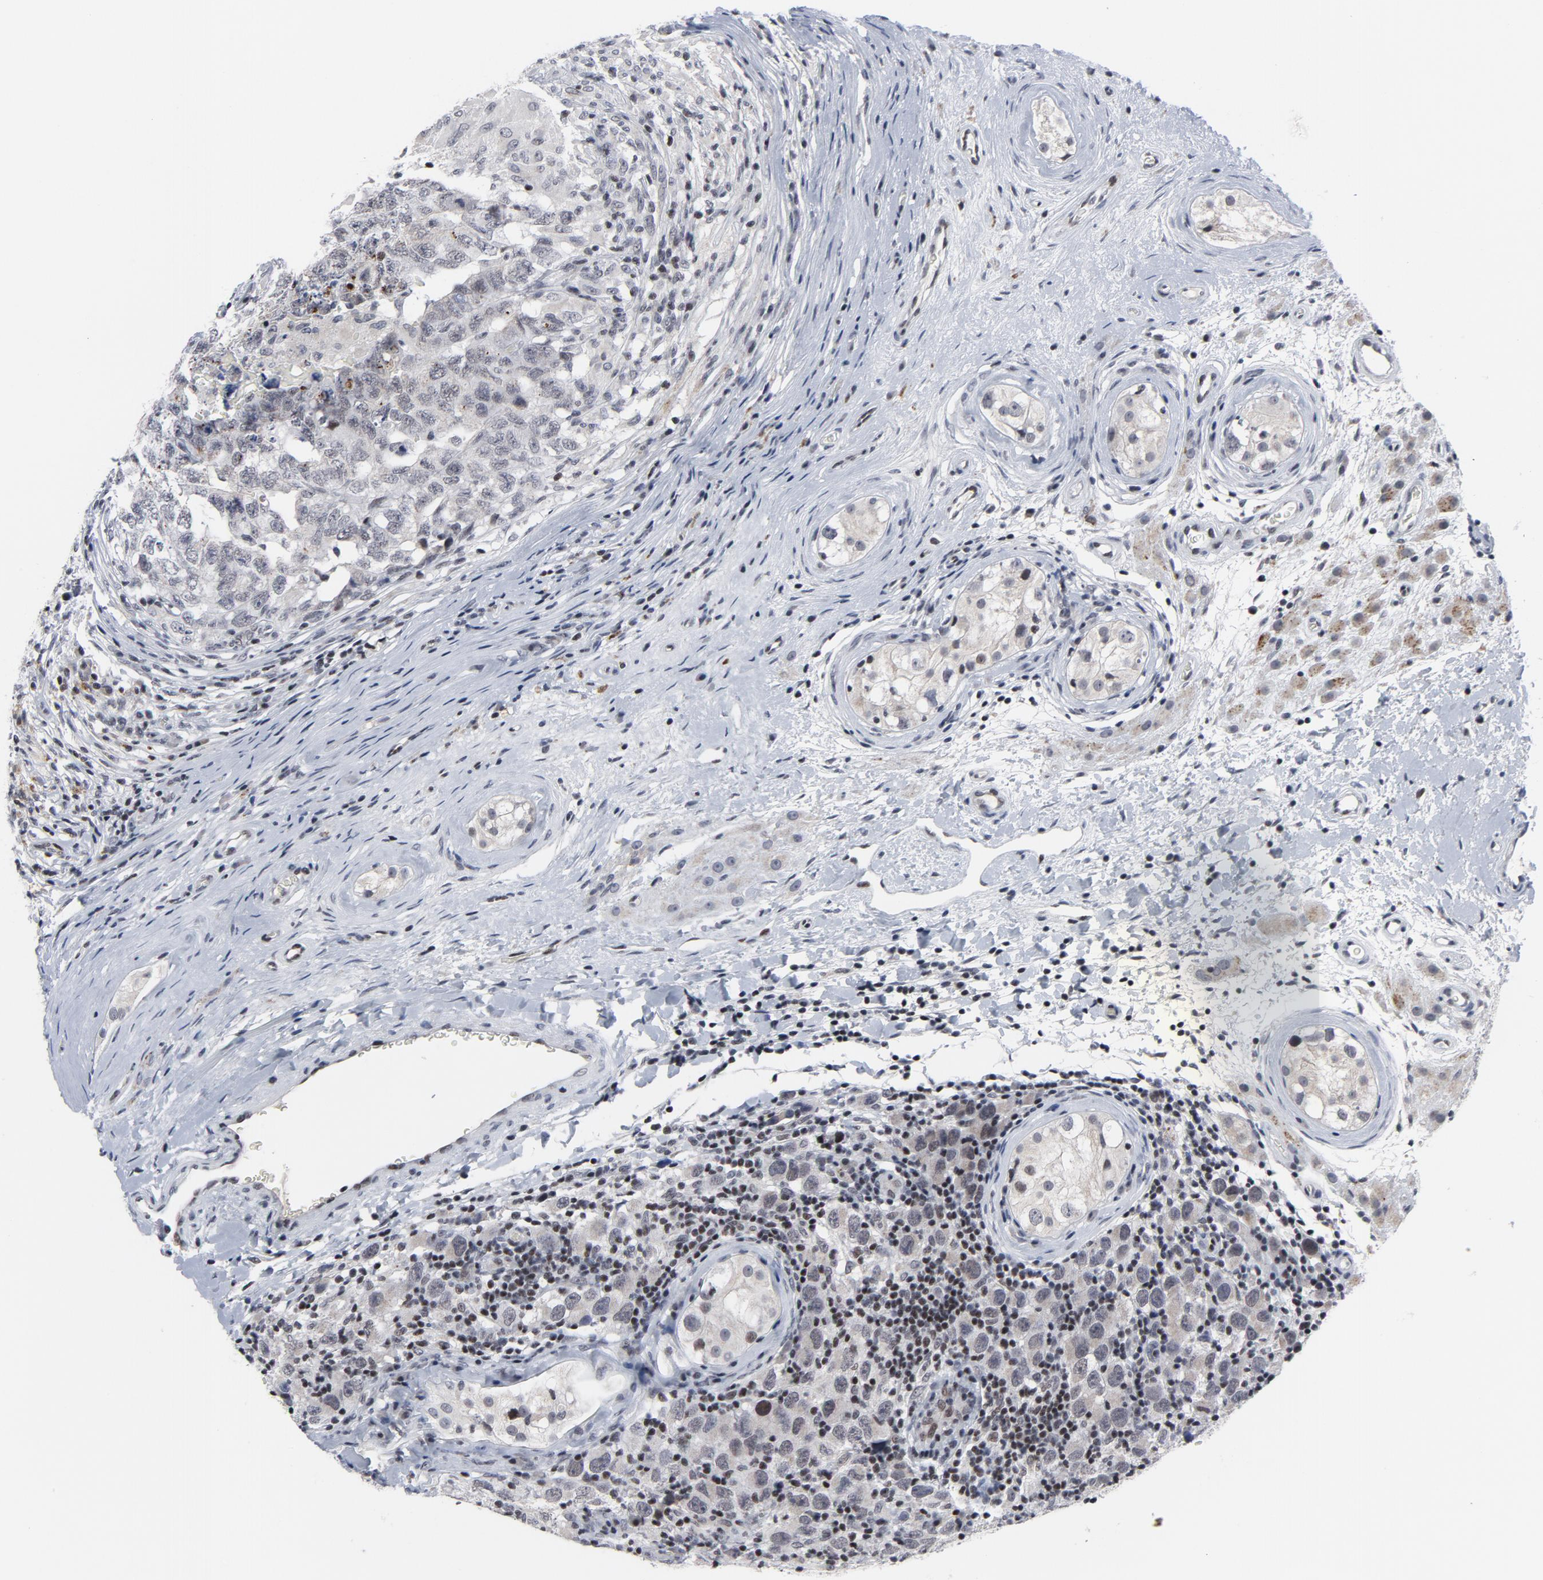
{"staining": {"intensity": "weak", "quantity": "25%-75%", "location": "cytoplasmic/membranous,nuclear"}, "tissue": "testis cancer", "cell_type": "Tumor cells", "image_type": "cancer", "snomed": [{"axis": "morphology", "description": "Carcinoma, Embryonal, NOS"}, {"axis": "topography", "description": "Testis"}], "caption": "Brown immunohistochemical staining in testis cancer (embryonal carcinoma) shows weak cytoplasmic/membranous and nuclear staining in approximately 25%-75% of tumor cells.", "gene": "GABPA", "patient": {"sex": "male", "age": 21}}